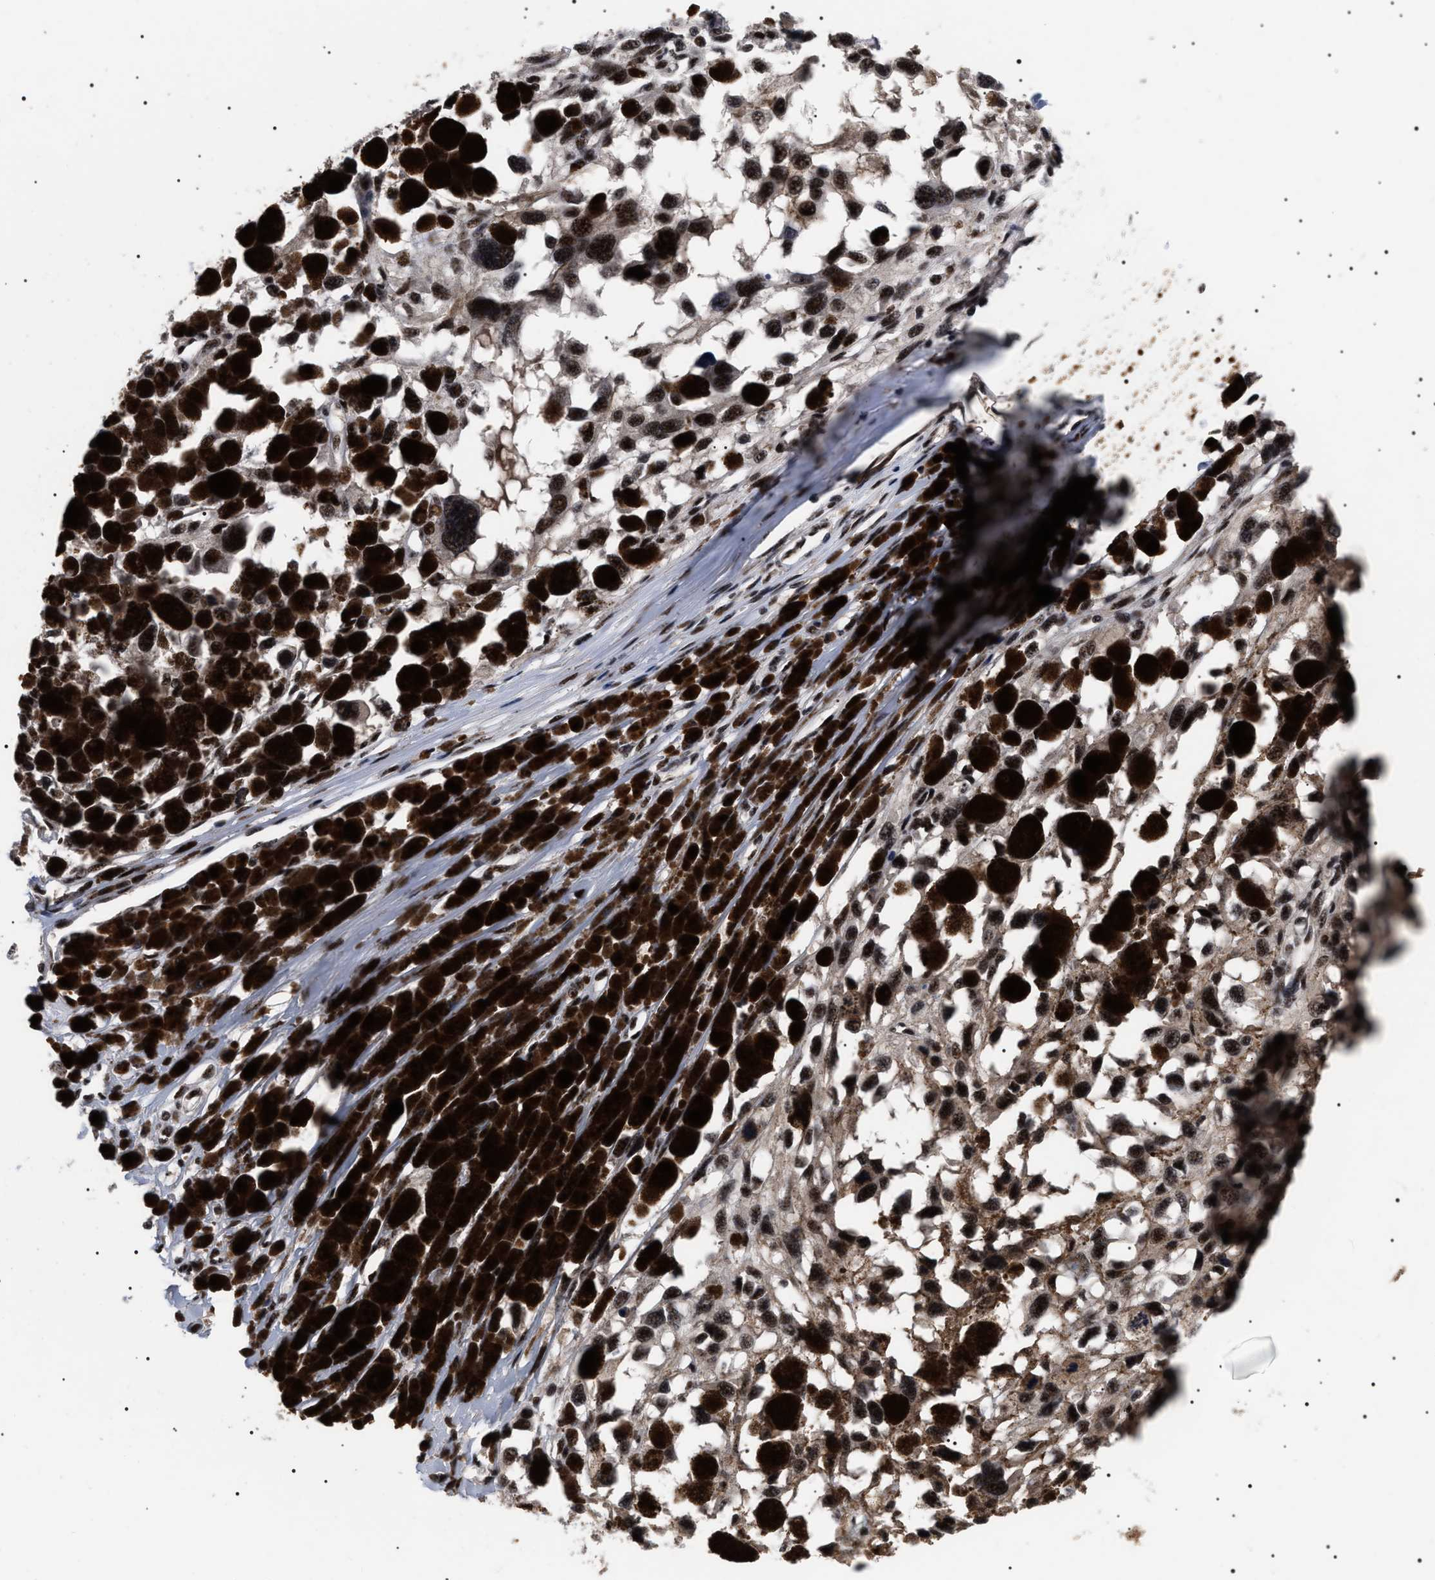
{"staining": {"intensity": "strong", "quantity": ">75%", "location": "nuclear"}, "tissue": "melanoma", "cell_type": "Tumor cells", "image_type": "cancer", "snomed": [{"axis": "morphology", "description": "Malignant melanoma, Metastatic site"}, {"axis": "topography", "description": "Lymph node"}], "caption": "A micrograph showing strong nuclear positivity in about >75% of tumor cells in malignant melanoma (metastatic site), as visualized by brown immunohistochemical staining.", "gene": "CAAP1", "patient": {"sex": "male", "age": 59}}